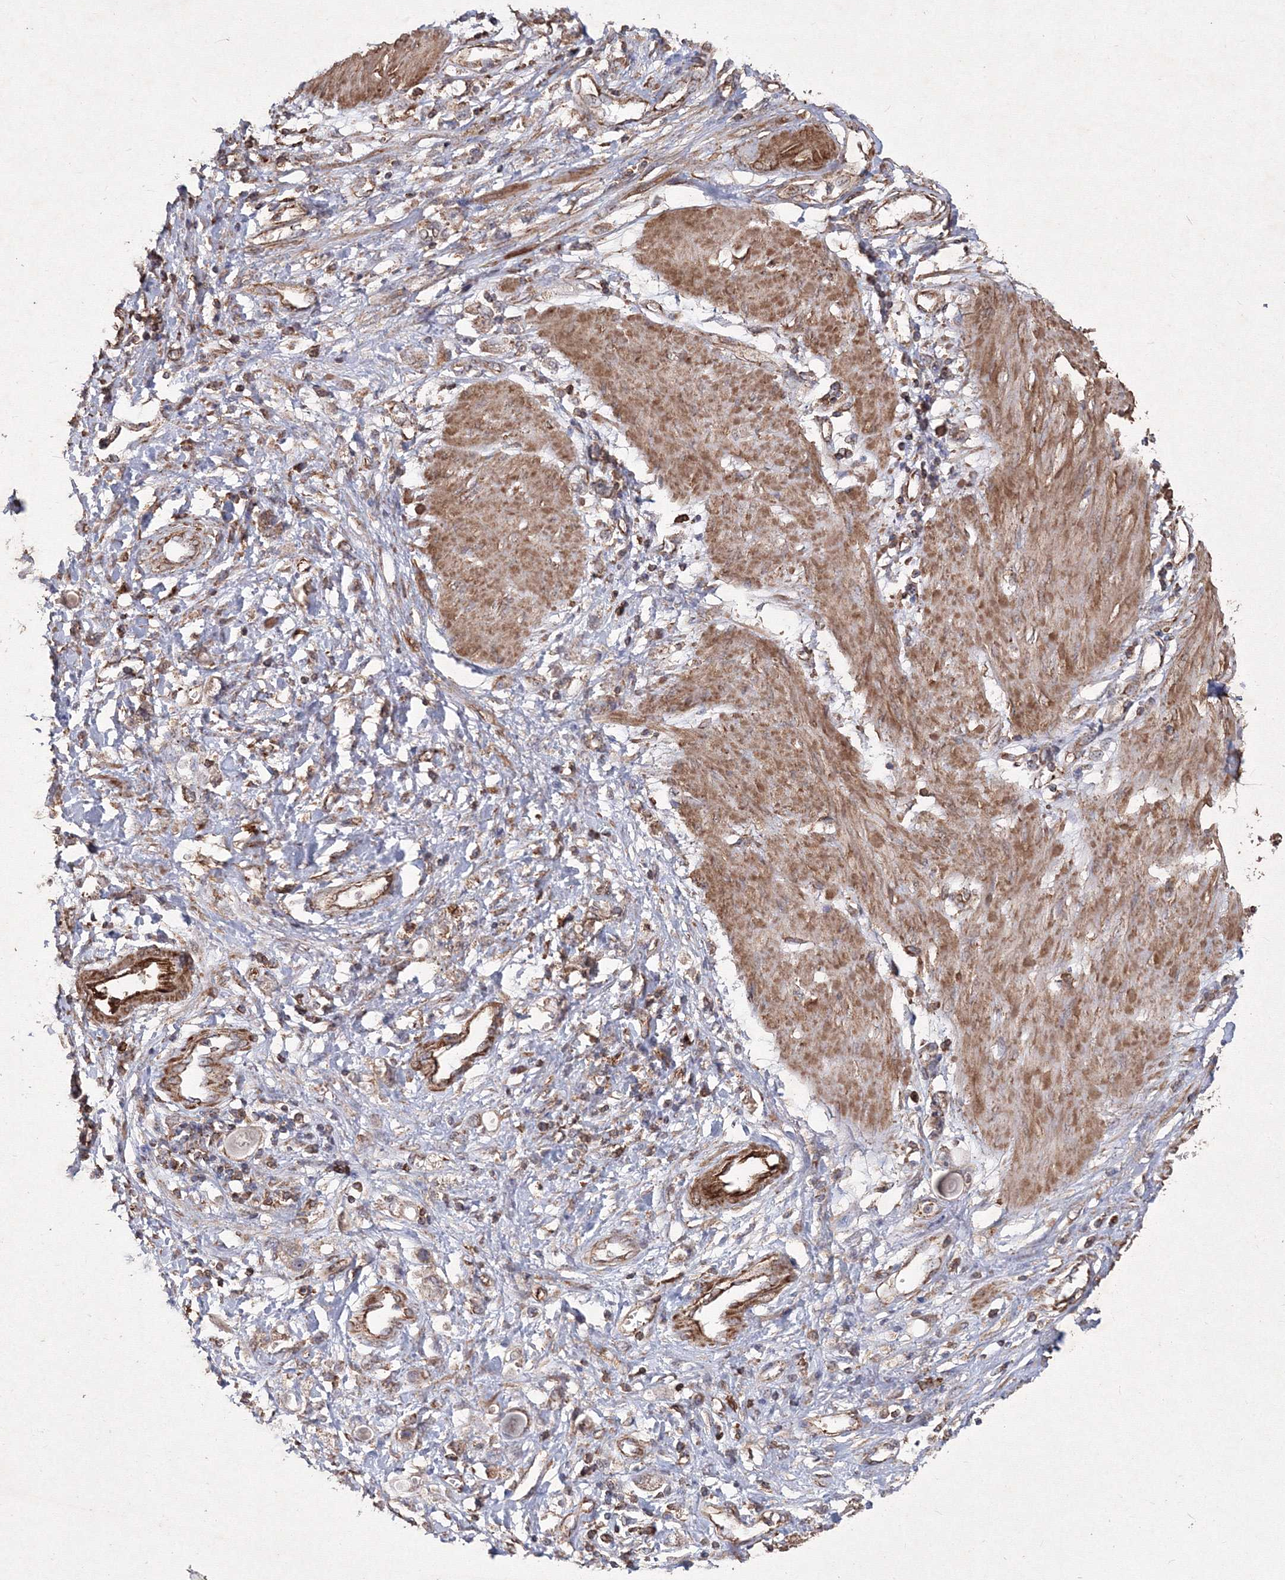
{"staining": {"intensity": "weak", "quantity": ">75%", "location": "cytoplasmic/membranous"}, "tissue": "stomach cancer", "cell_type": "Tumor cells", "image_type": "cancer", "snomed": [{"axis": "morphology", "description": "Adenocarcinoma, NOS"}, {"axis": "topography", "description": "Stomach"}], "caption": "This is a micrograph of IHC staining of stomach cancer, which shows weak expression in the cytoplasmic/membranous of tumor cells.", "gene": "TMEM139", "patient": {"sex": "female", "age": 76}}